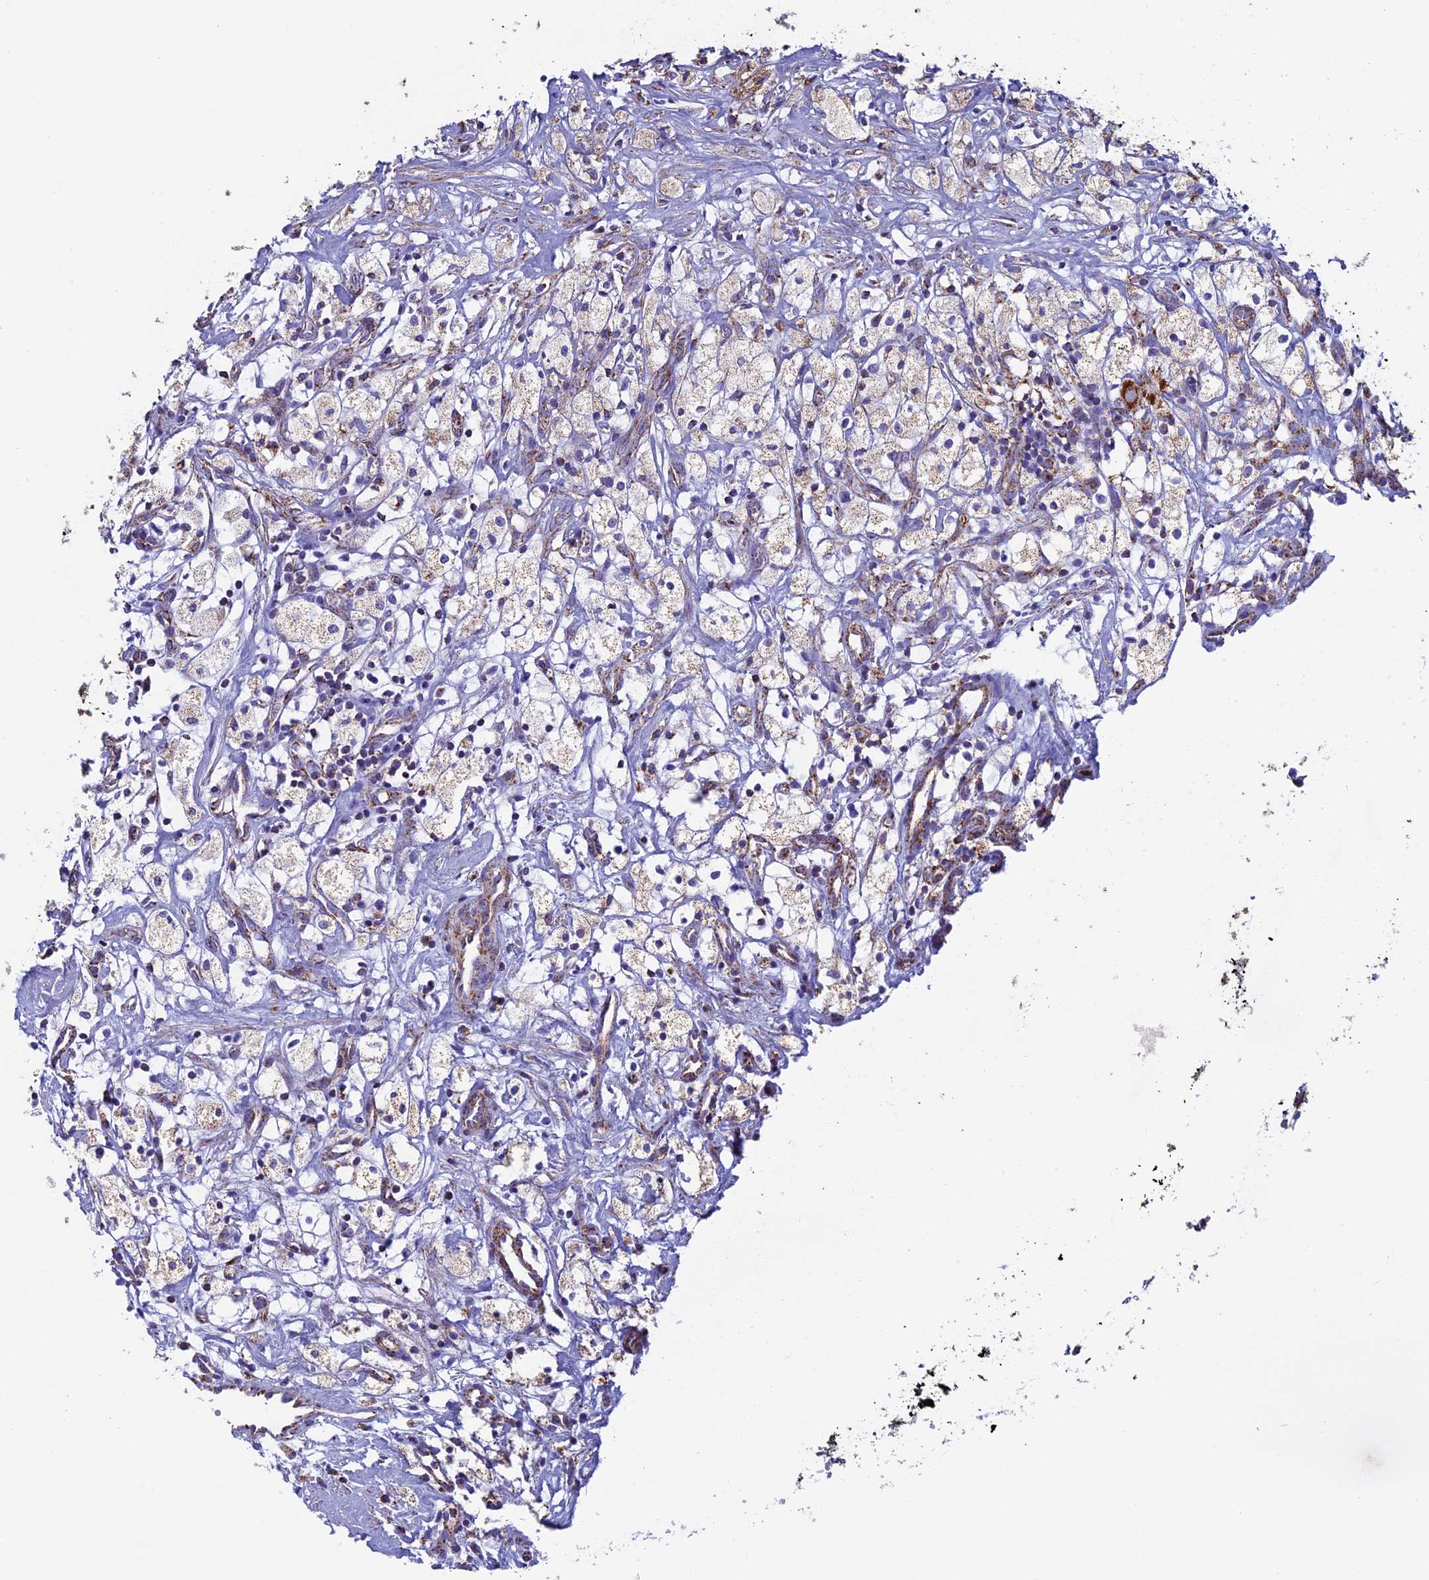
{"staining": {"intensity": "negative", "quantity": "none", "location": "none"}, "tissue": "renal cancer", "cell_type": "Tumor cells", "image_type": "cancer", "snomed": [{"axis": "morphology", "description": "Adenocarcinoma, NOS"}, {"axis": "topography", "description": "Kidney"}], "caption": "The histopathology image displays no significant staining in tumor cells of renal adenocarcinoma.", "gene": "UQCRFS1", "patient": {"sex": "male", "age": 59}}